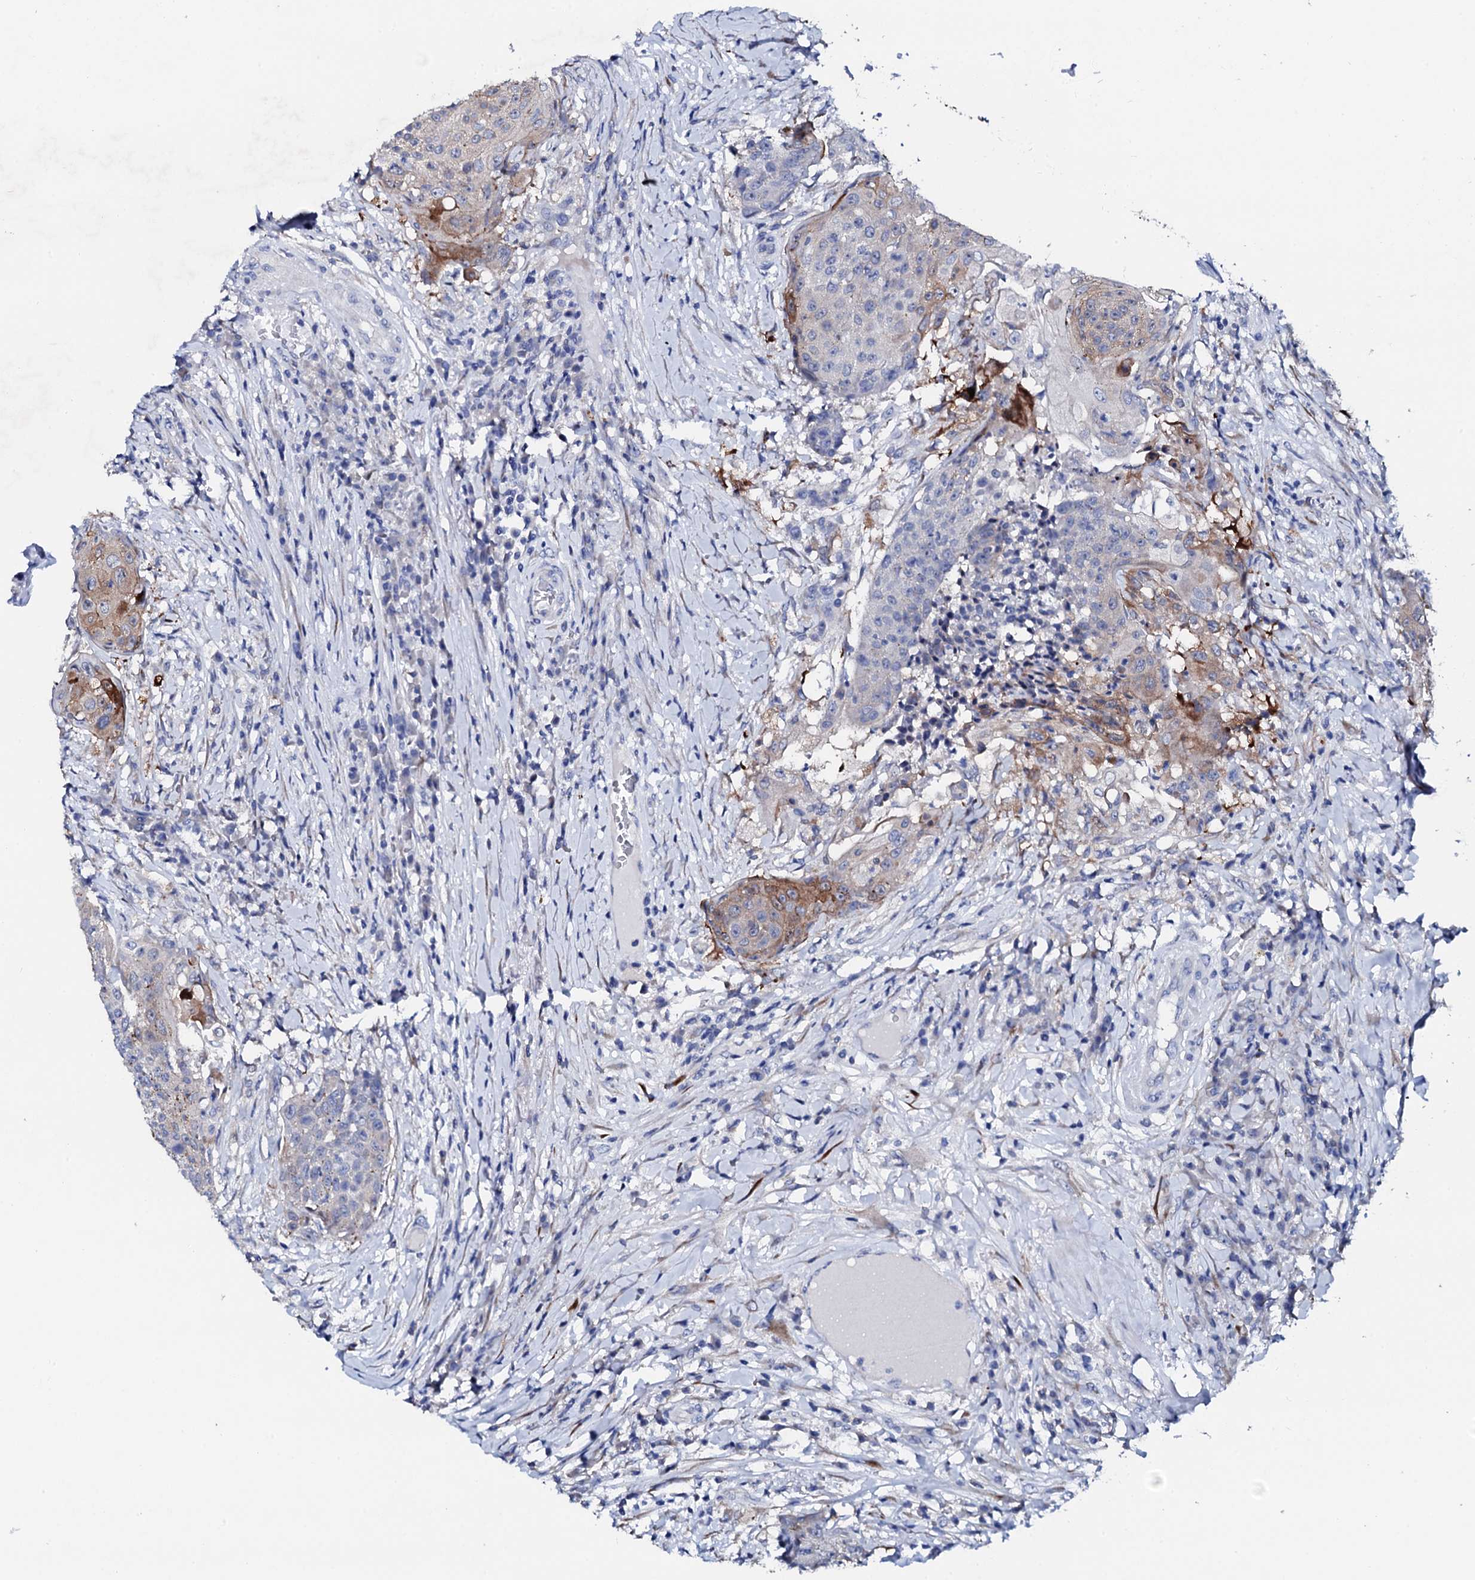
{"staining": {"intensity": "moderate", "quantity": "<25%", "location": "cytoplasmic/membranous"}, "tissue": "urothelial cancer", "cell_type": "Tumor cells", "image_type": "cancer", "snomed": [{"axis": "morphology", "description": "Urothelial carcinoma, High grade"}, {"axis": "topography", "description": "Urinary bladder"}], "caption": "Tumor cells display moderate cytoplasmic/membranous staining in approximately <25% of cells in urothelial carcinoma (high-grade).", "gene": "TRDN", "patient": {"sex": "female", "age": 63}}